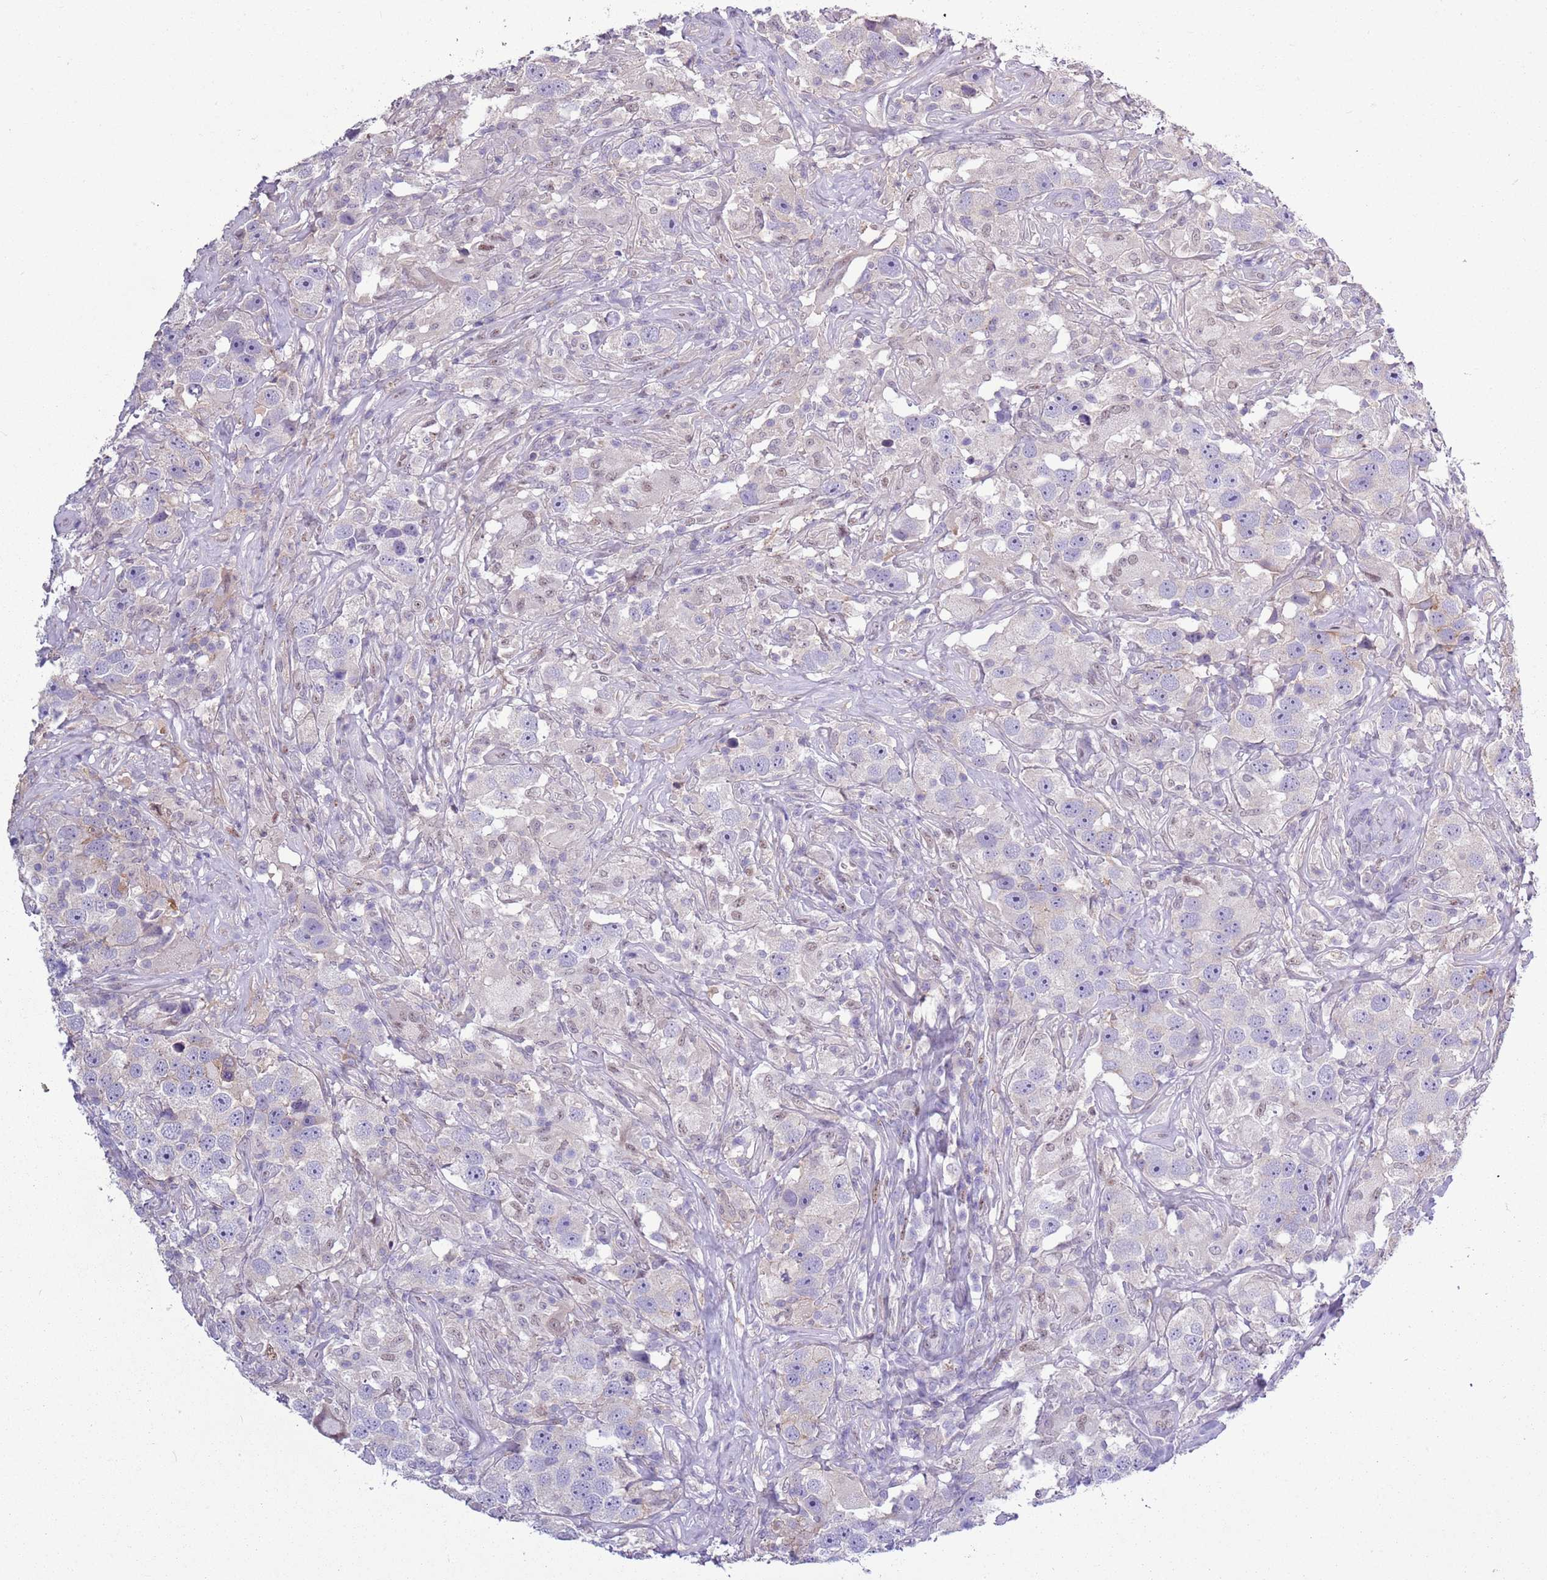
{"staining": {"intensity": "negative", "quantity": "none", "location": "none"}, "tissue": "testis cancer", "cell_type": "Tumor cells", "image_type": "cancer", "snomed": [{"axis": "morphology", "description": "Seminoma, NOS"}, {"axis": "topography", "description": "Testis"}], "caption": "DAB (3,3'-diaminobenzidine) immunohistochemical staining of human seminoma (testis) shows no significant expression in tumor cells. The staining is performed using DAB brown chromogen with nuclei counter-stained in using hematoxylin.", "gene": "CAPN9", "patient": {"sex": "male", "age": 49}}